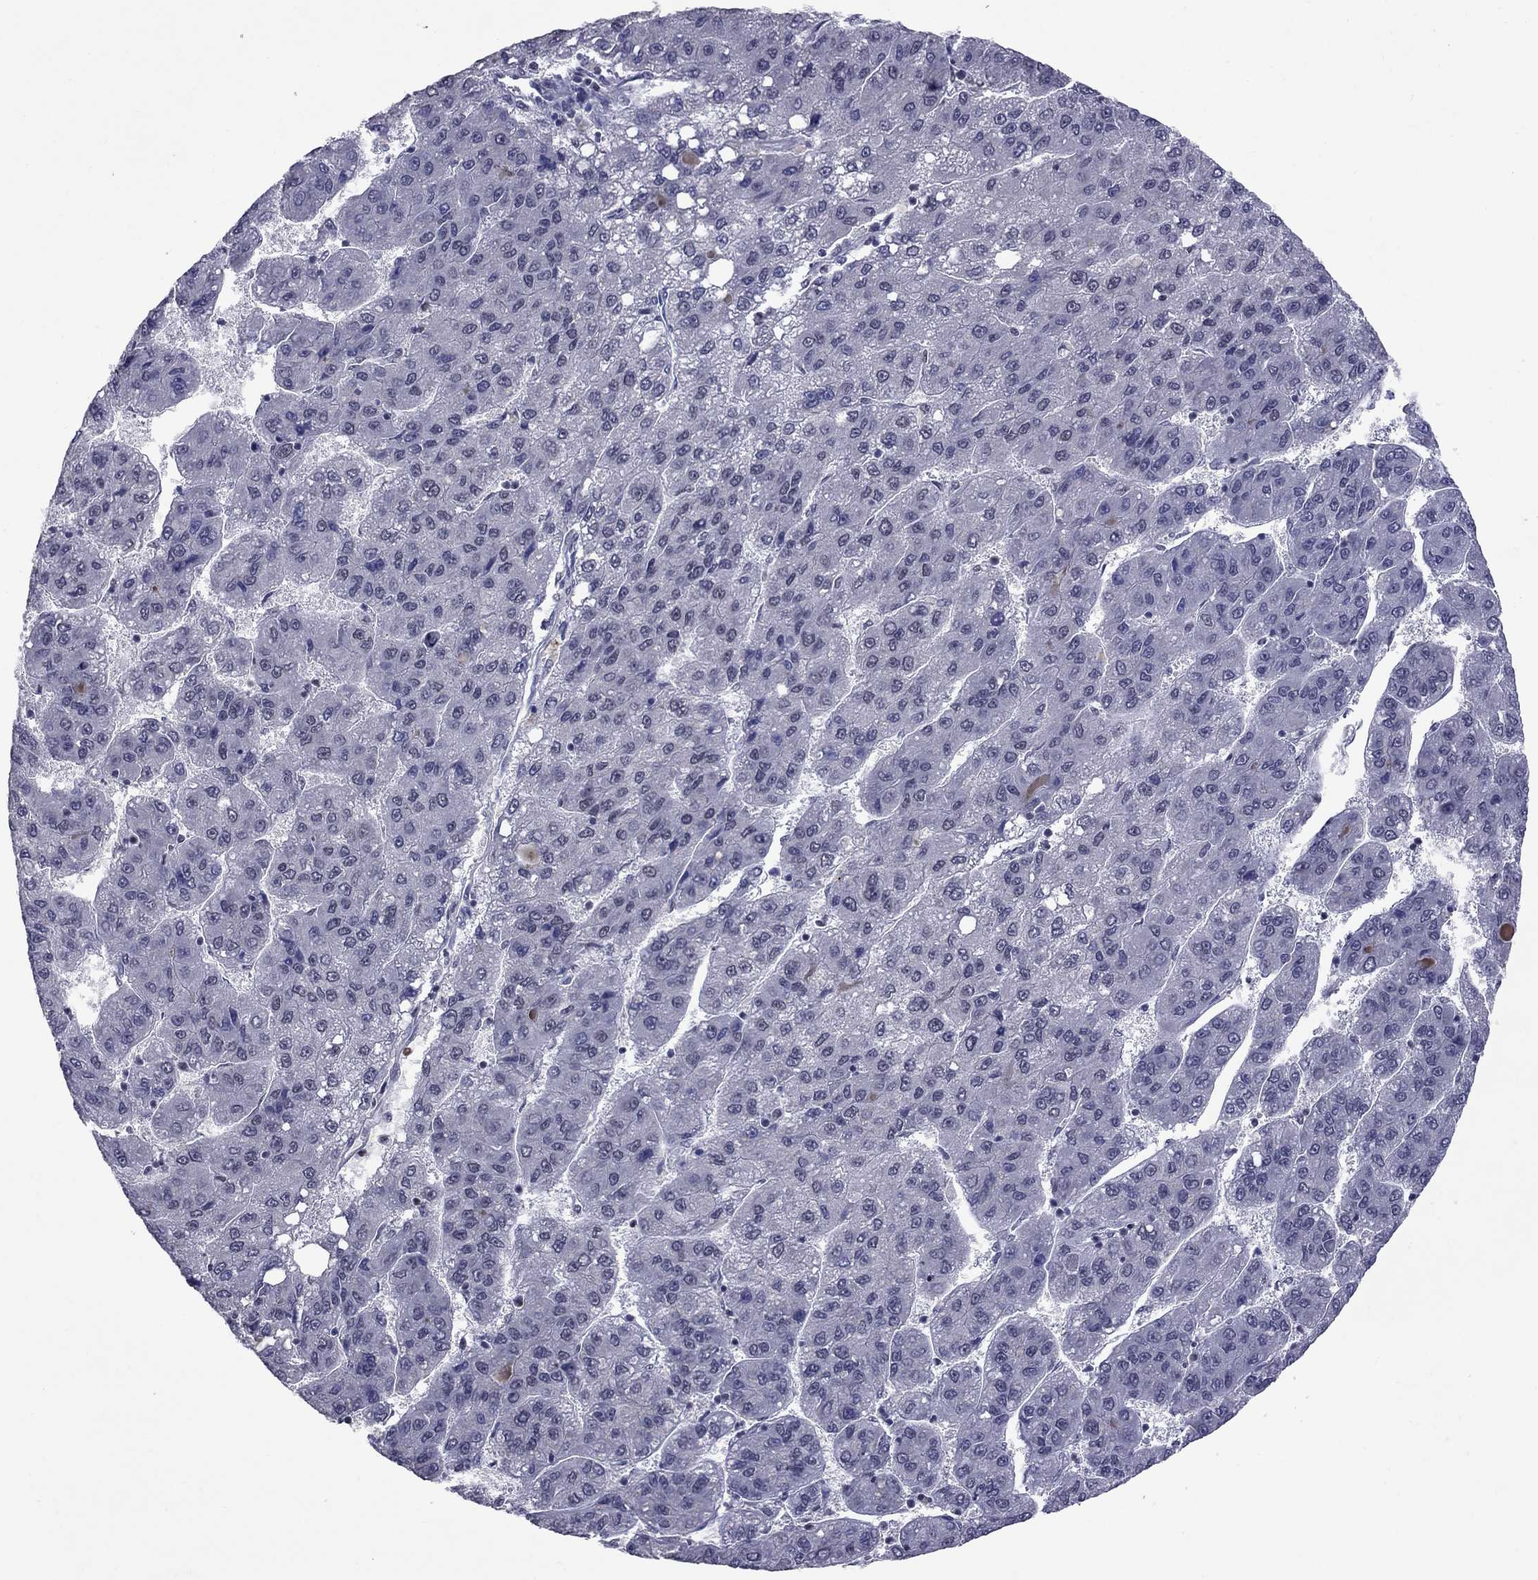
{"staining": {"intensity": "negative", "quantity": "none", "location": "none"}, "tissue": "liver cancer", "cell_type": "Tumor cells", "image_type": "cancer", "snomed": [{"axis": "morphology", "description": "Carcinoma, Hepatocellular, NOS"}, {"axis": "topography", "description": "Liver"}], "caption": "IHC micrograph of neoplastic tissue: human liver hepatocellular carcinoma stained with DAB shows no significant protein positivity in tumor cells.", "gene": "TAF9", "patient": {"sex": "female", "age": 82}}